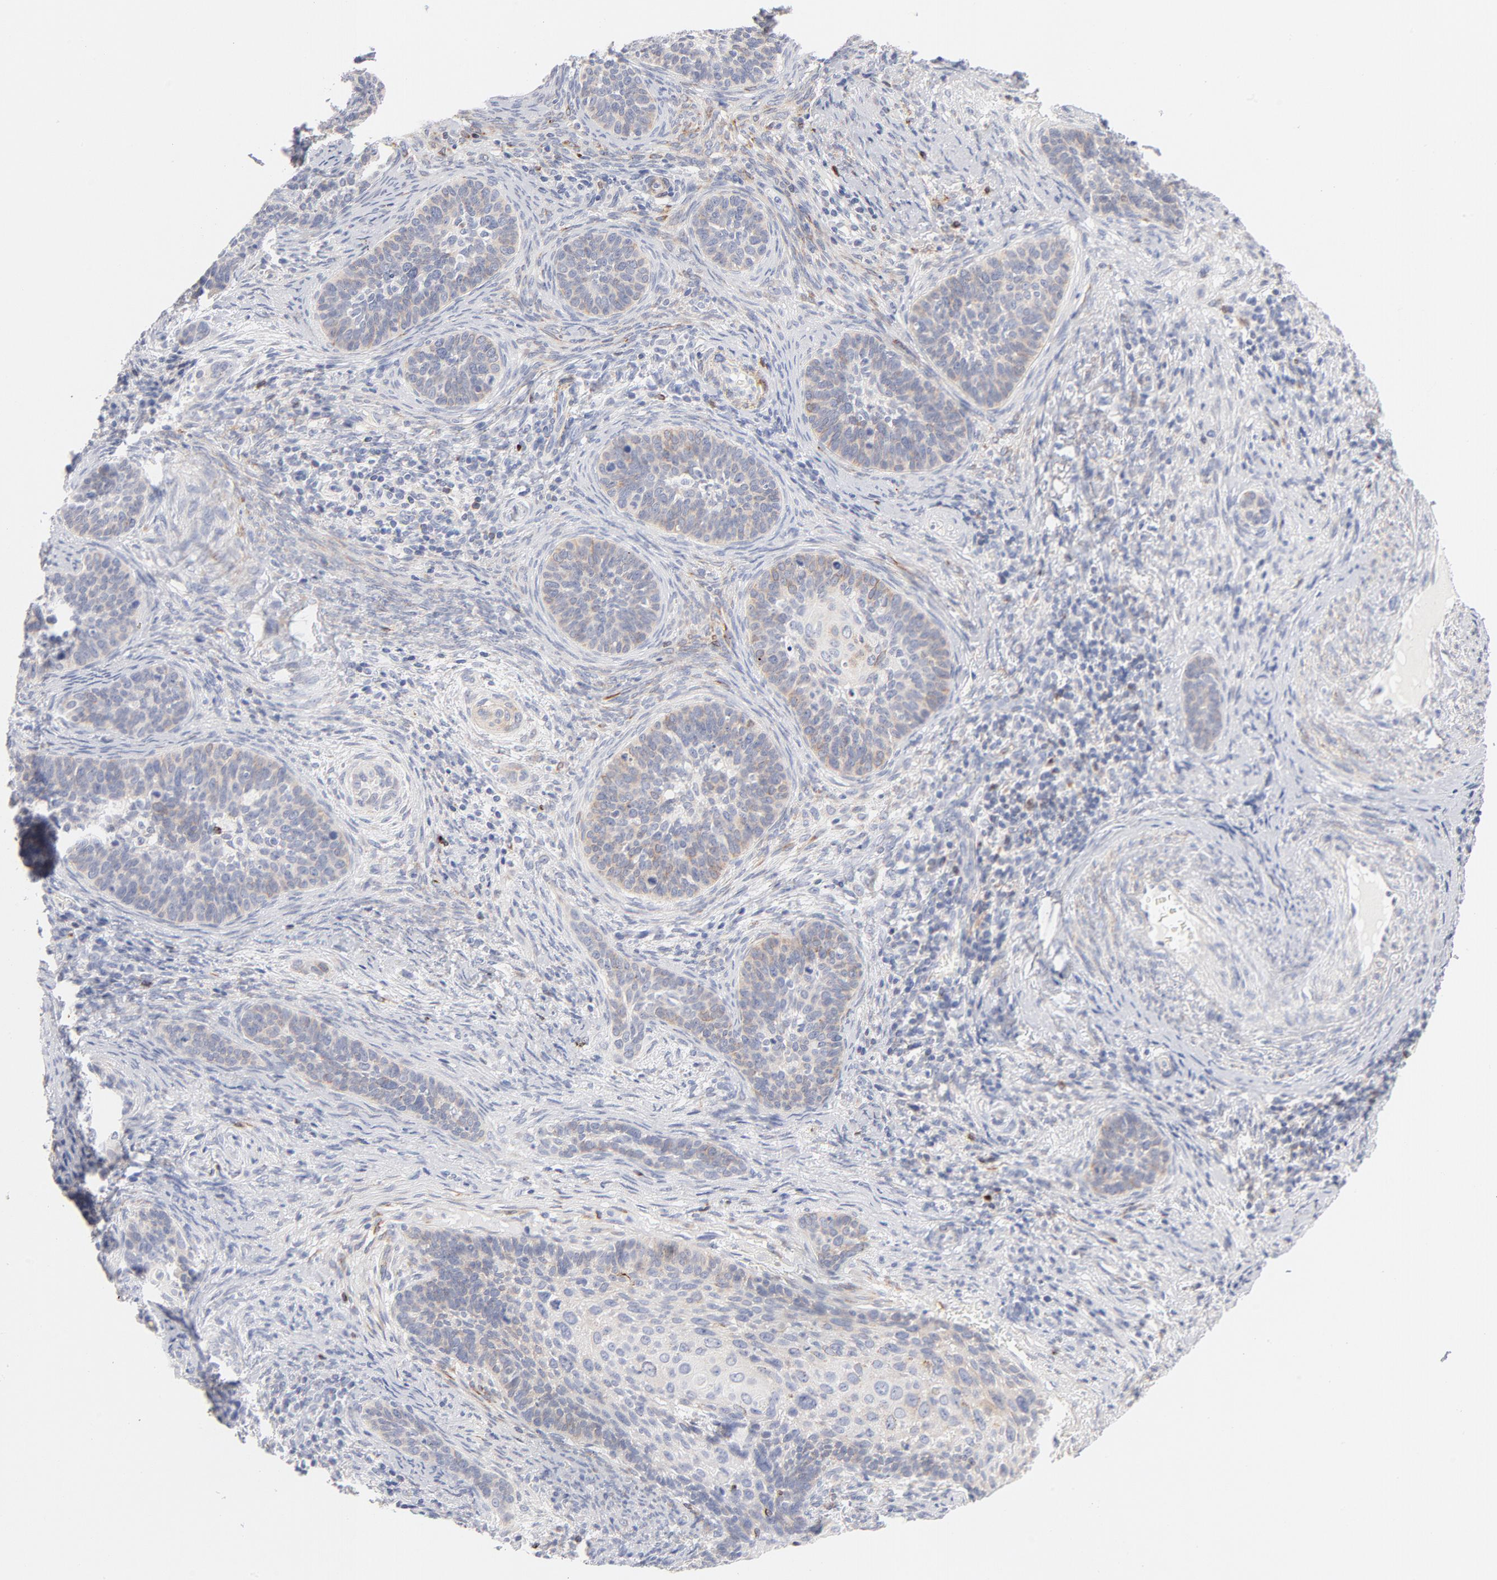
{"staining": {"intensity": "negative", "quantity": "none", "location": "none"}, "tissue": "cervical cancer", "cell_type": "Tumor cells", "image_type": "cancer", "snomed": [{"axis": "morphology", "description": "Squamous cell carcinoma, NOS"}, {"axis": "topography", "description": "Cervix"}], "caption": "Tumor cells are negative for protein expression in human cervical cancer (squamous cell carcinoma).", "gene": "MID1", "patient": {"sex": "female", "age": 33}}